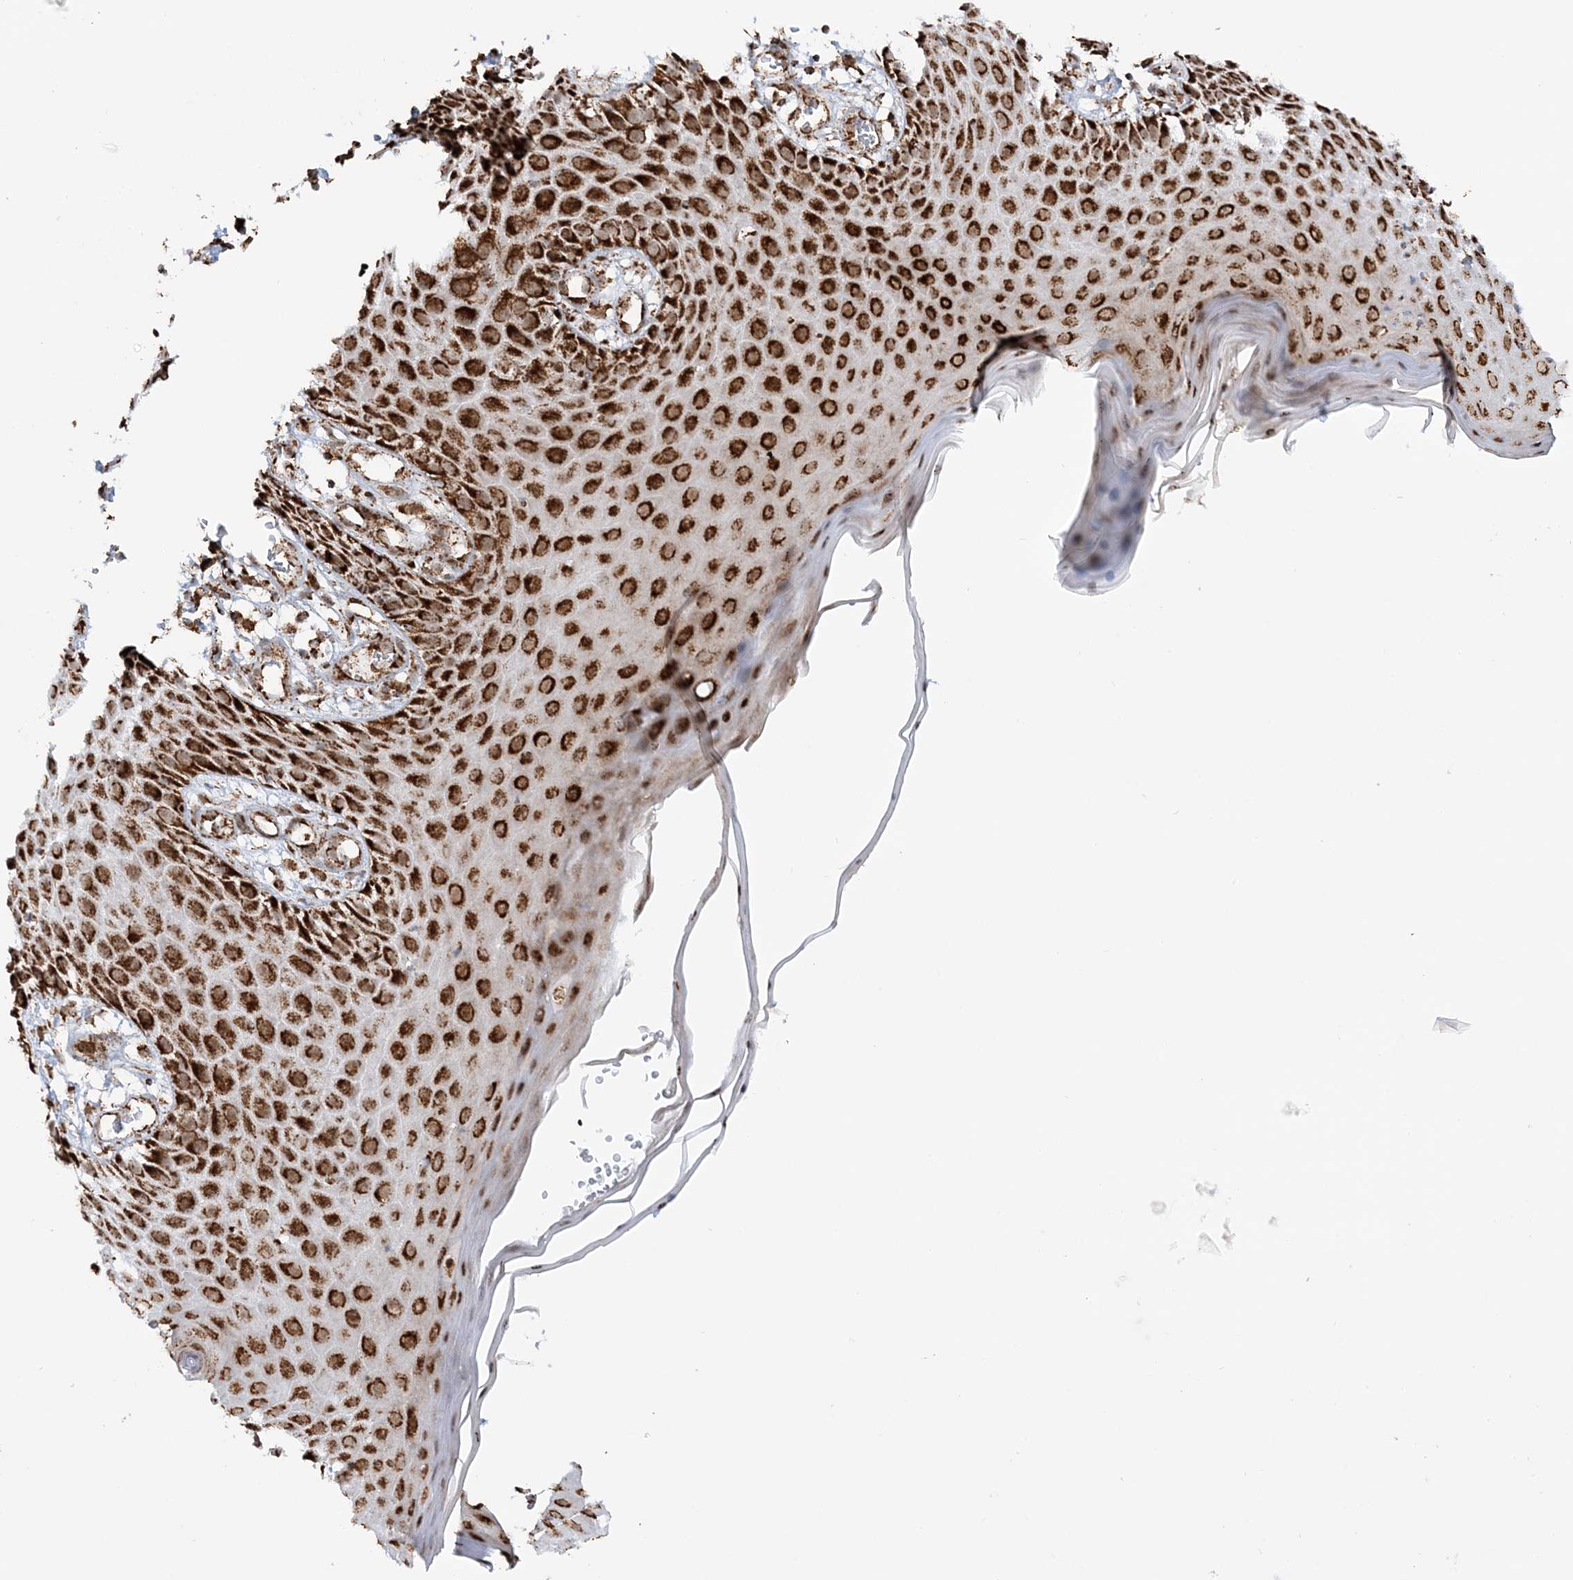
{"staining": {"intensity": "strong", "quantity": ">75%", "location": "cytoplasmic/membranous"}, "tissue": "skin", "cell_type": "Epidermal cells", "image_type": "normal", "snomed": [{"axis": "morphology", "description": "Normal tissue, NOS"}, {"axis": "topography", "description": "Vulva"}], "caption": "Immunohistochemistry photomicrograph of unremarkable human skin stained for a protein (brown), which exhibits high levels of strong cytoplasmic/membranous positivity in approximately >75% of epidermal cells.", "gene": "CRY2", "patient": {"sex": "female", "age": 68}}